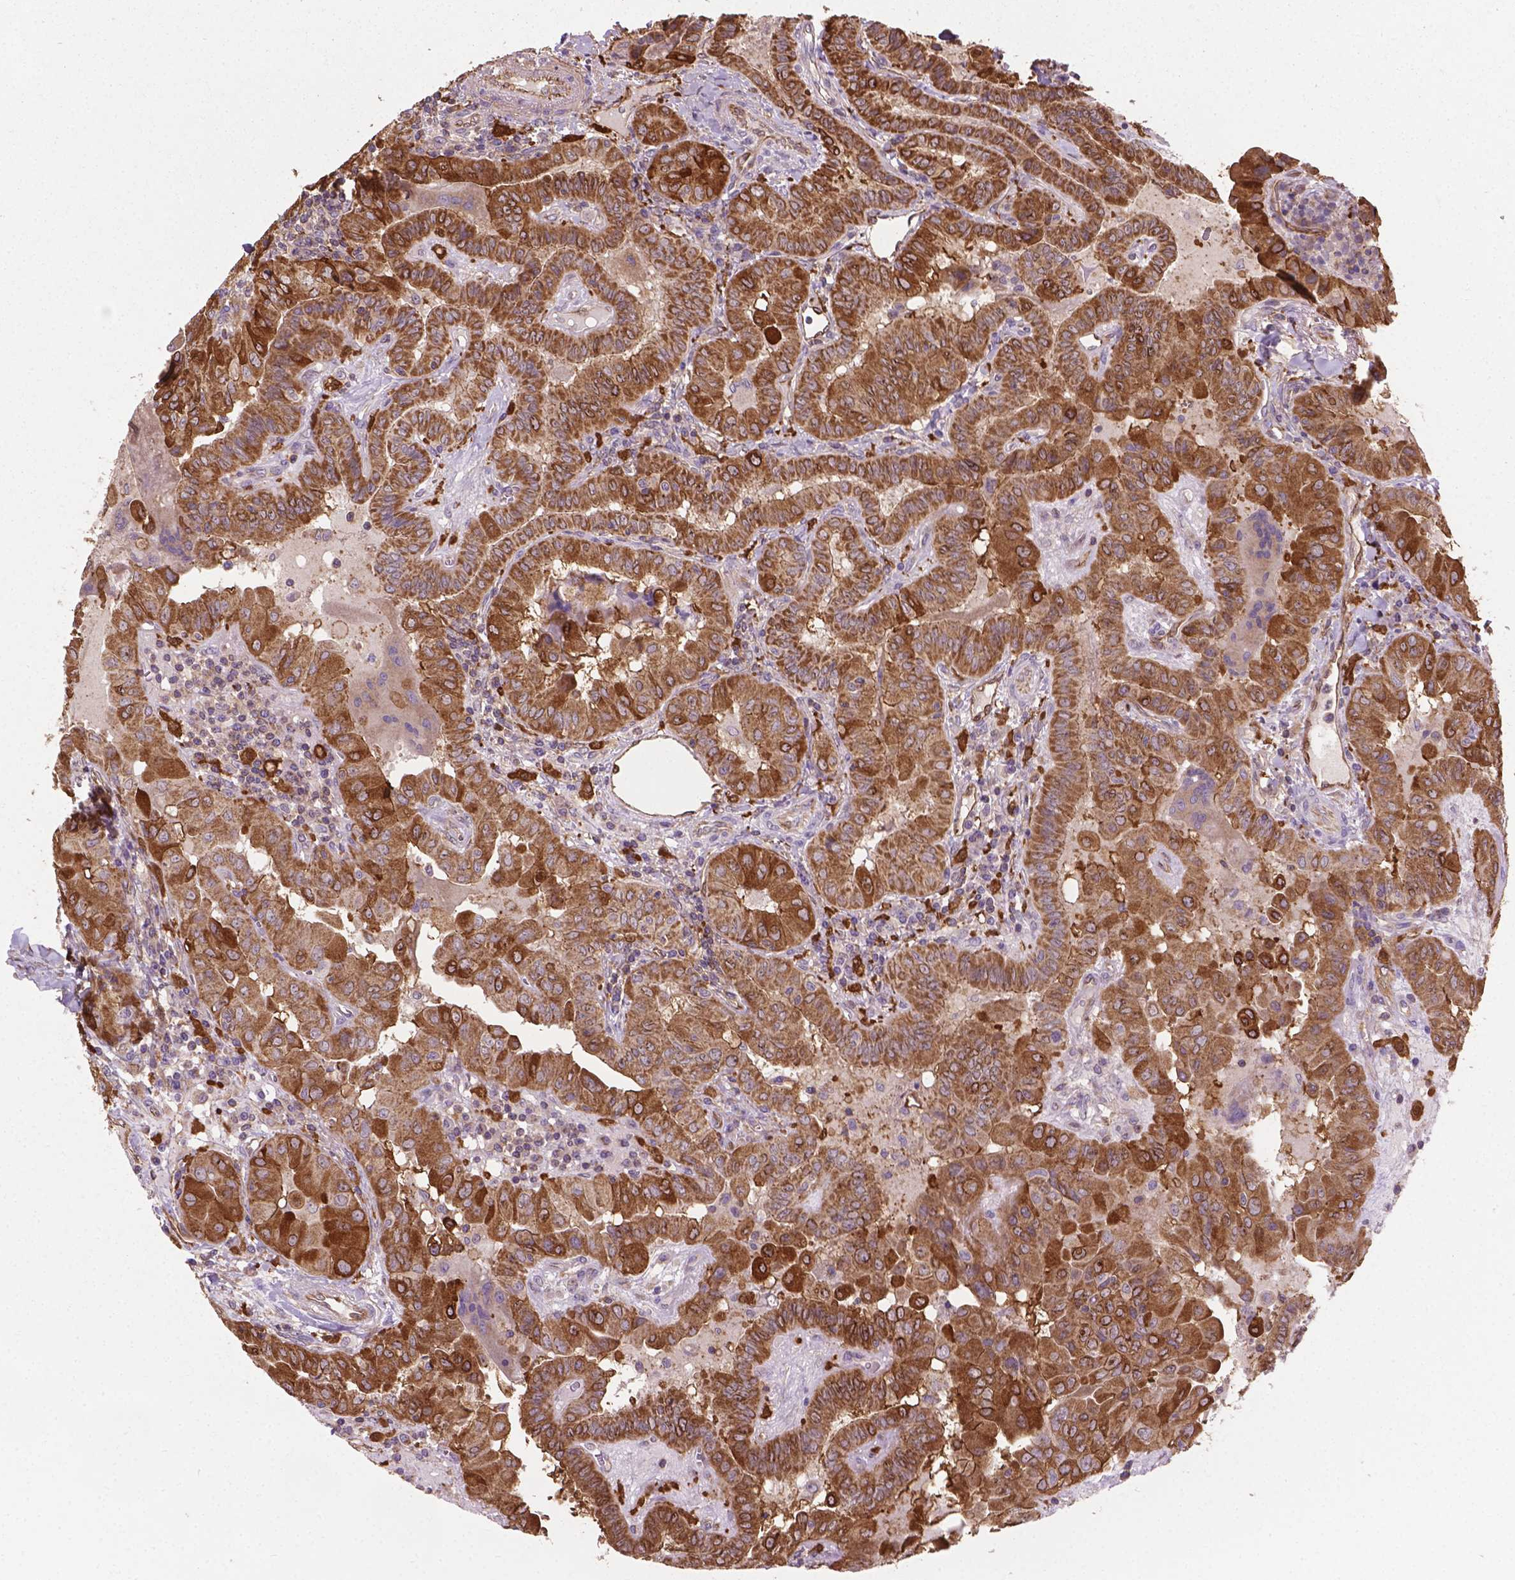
{"staining": {"intensity": "strong", "quantity": ">75%", "location": "cytoplasmic/membranous"}, "tissue": "thyroid cancer", "cell_type": "Tumor cells", "image_type": "cancer", "snomed": [{"axis": "morphology", "description": "Papillary adenocarcinoma, NOS"}, {"axis": "topography", "description": "Thyroid gland"}], "caption": "The image exhibits a brown stain indicating the presence of a protein in the cytoplasmic/membranous of tumor cells in thyroid cancer. (Stains: DAB in brown, nuclei in blue, Microscopy: brightfield microscopy at high magnification).", "gene": "TCAF1", "patient": {"sex": "female", "age": 37}}